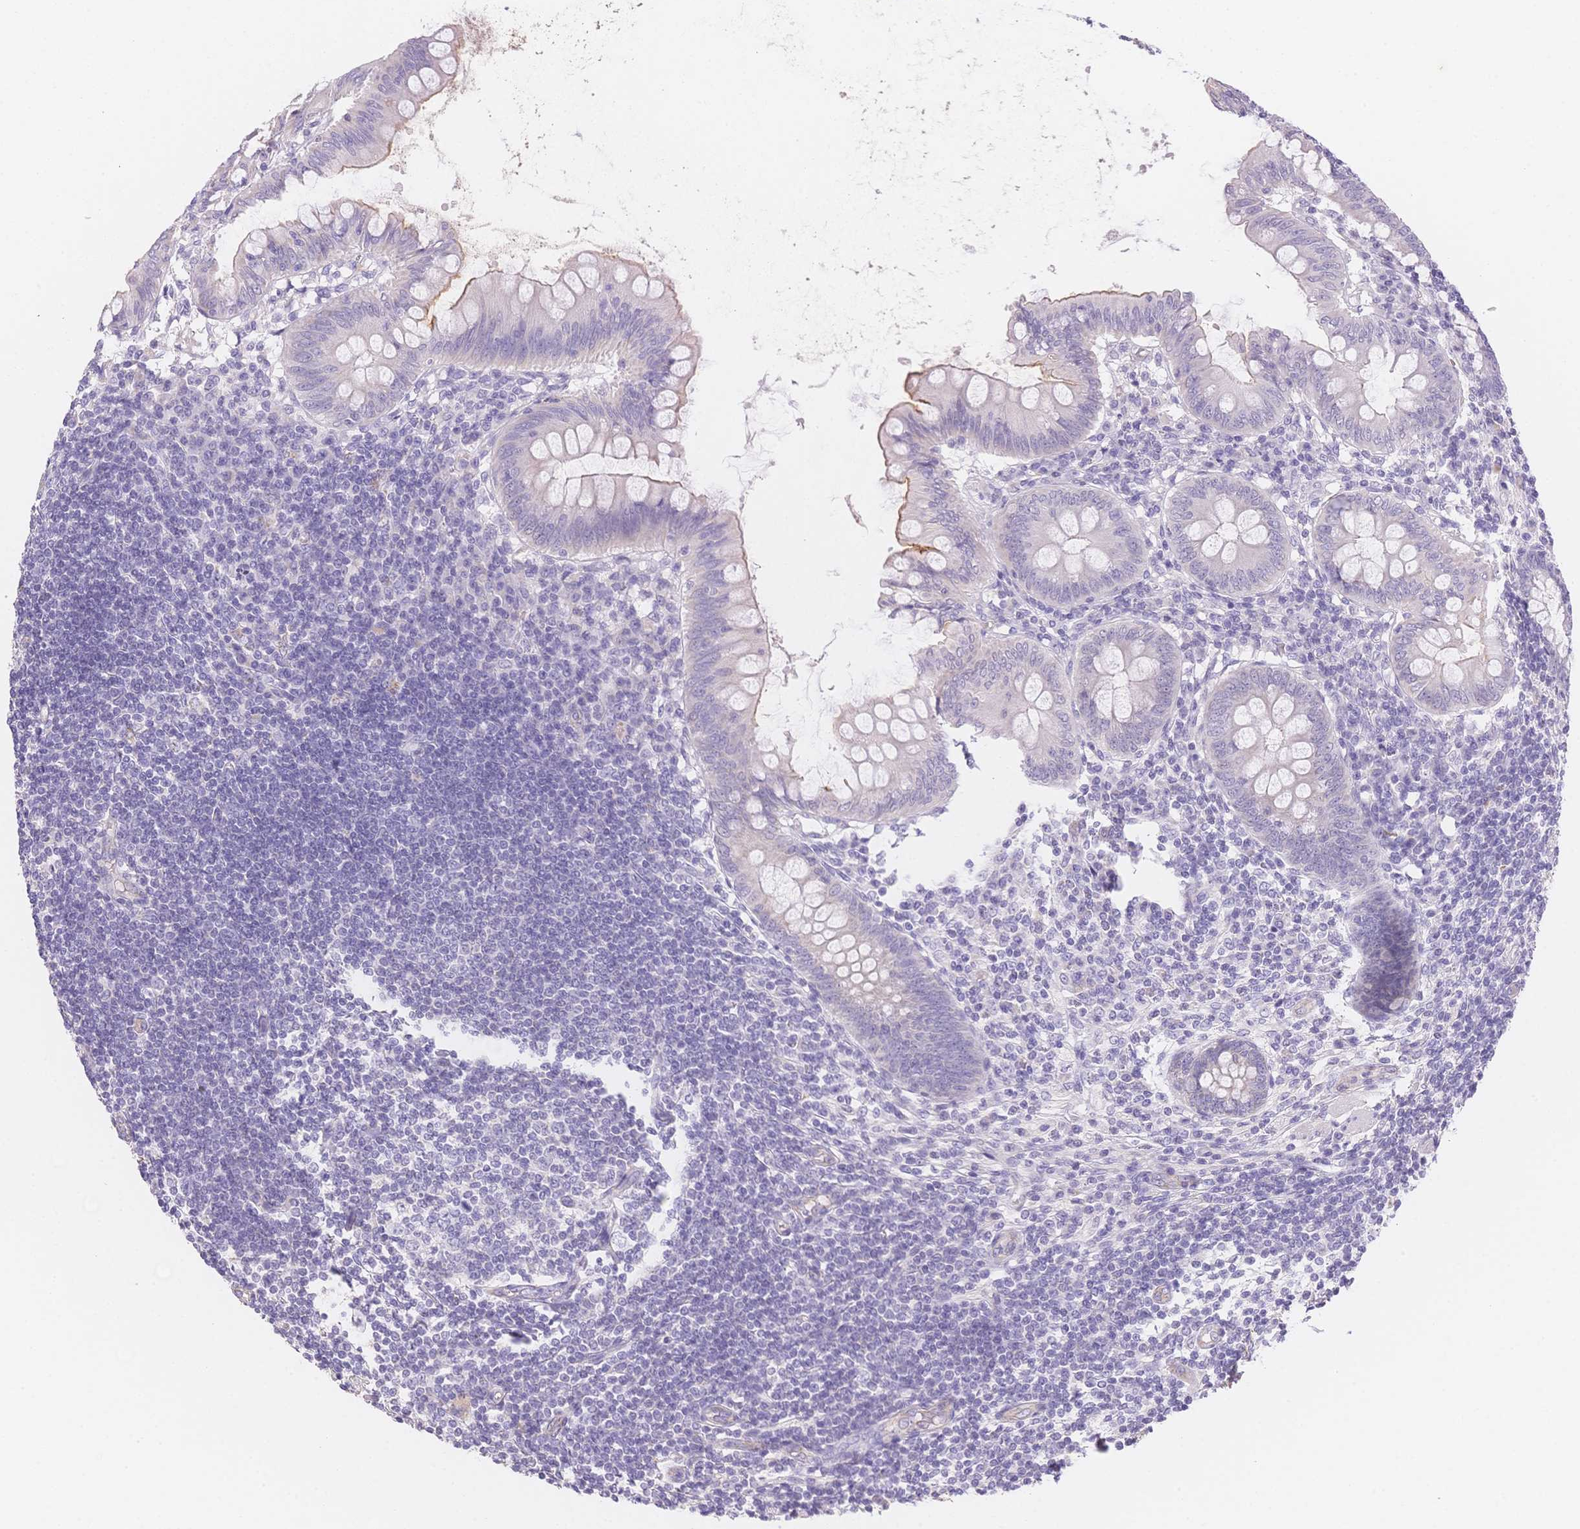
{"staining": {"intensity": "weak", "quantity": "<25%", "location": "cytoplasmic/membranous"}, "tissue": "appendix", "cell_type": "Glandular cells", "image_type": "normal", "snomed": [{"axis": "morphology", "description": "Normal tissue, NOS"}, {"axis": "topography", "description": "Appendix"}], "caption": "Immunohistochemistry micrograph of unremarkable appendix: human appendix stained with DAB exhibits no significant protein positivity in glandular cells.", "gene": "SMYD1", "patient": {"sex": "female", "age": 57}}